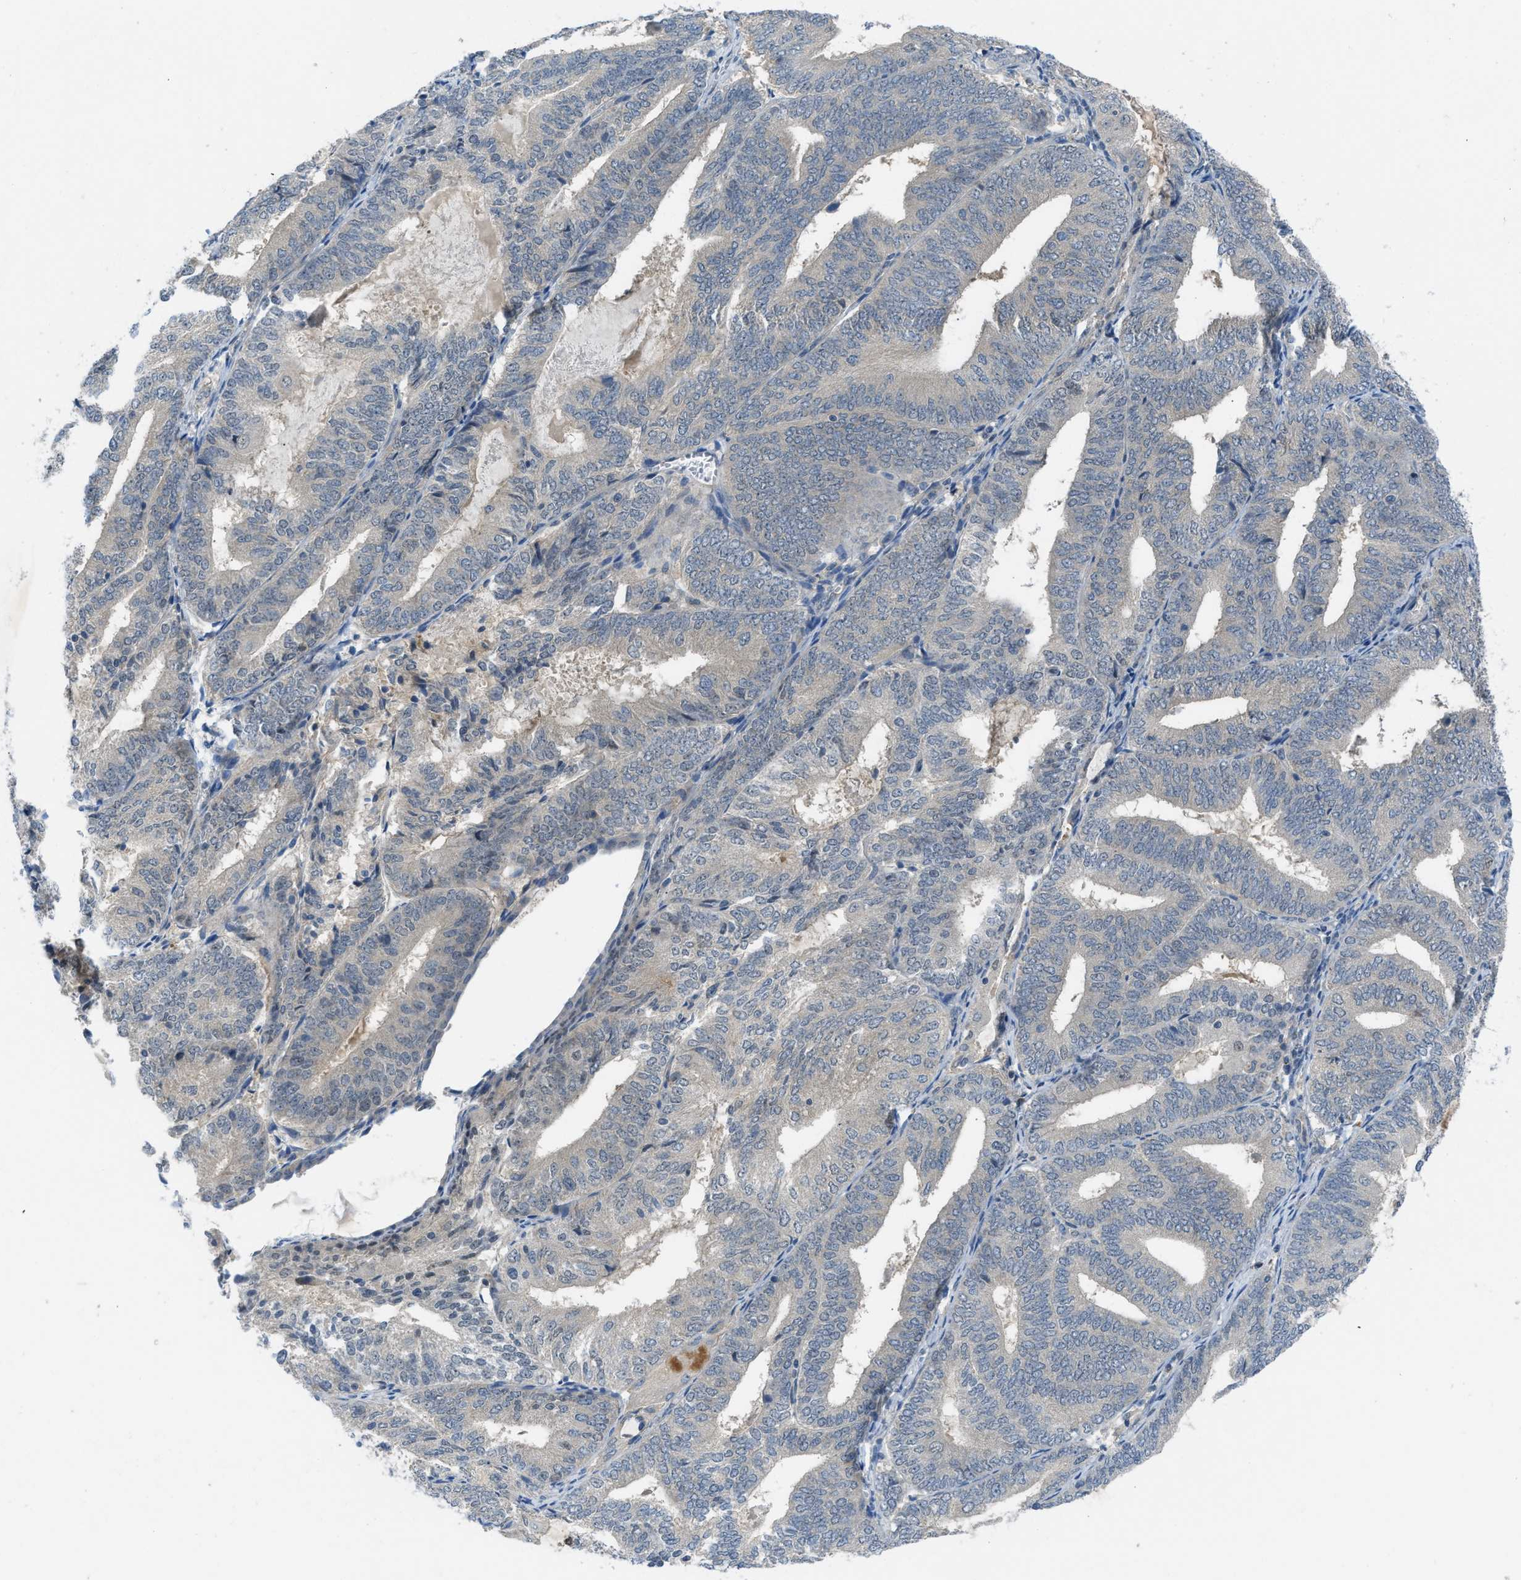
{"staining": {"intensity": "negative", "quantity": "none", "location": "none"}, "tissue": "endometrial cancer", "cell_type": "Tumor cells", "image_type": "cancer", "snomed": [{"axis": "morphology", "description": "Adenocarcinoma, NOS"}, {"axis": "topography", "description": "Endometrium"}], "caption": "High magnification brightfield microscopy of endometrial adenocarcinoma stained with DAB (brown) and counterstained with hematoxylin (blue): tumor cells show no significant staining.", "gene": "ZNF251", "patient": {"sex": "female", "age": 81}}